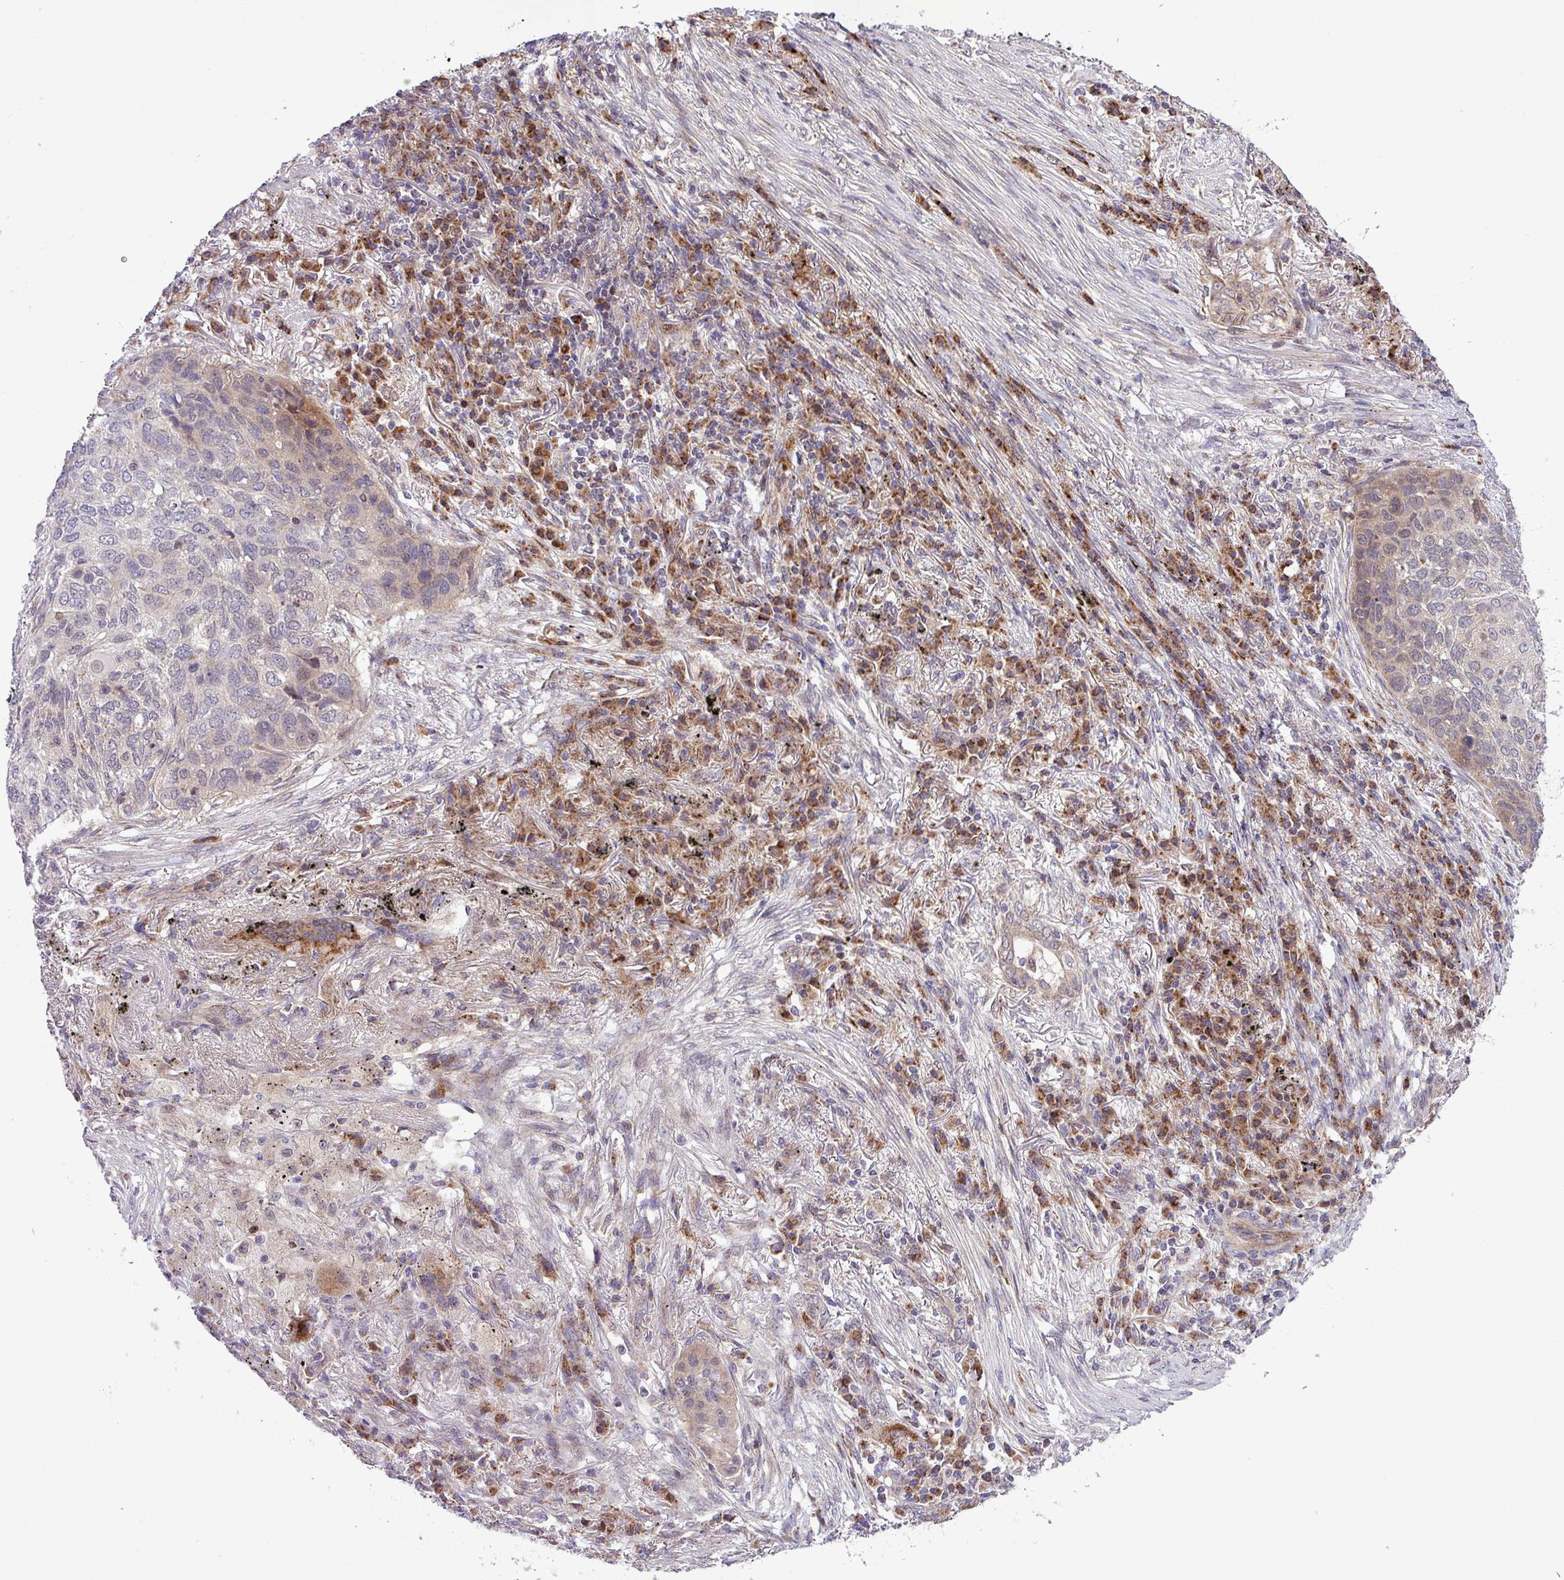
{"staining": {"intensity": "weak", "quantity": "<25%", "location": "cytoplasmic/membranous"}, "tissue": "lung cancer", "cell_type": "Tumor cells", "image_type": "cancer", "snomed": [{"axis": "morphology", "description": "Squamous cell carcinoma, NOS"}, {"axis": "topography", "description": "Lung"}], "caption": "Immunohistochemical staining of human squamous cell carcinoma (lung) shows no significant positivity in tumor cells. (Stains: DAB (3,3'-diaminobenzidine) immunohistochemistry (IHC) with hematoxylin counter stain, Microscopy: brightfield microscopy at high magnification).", "gene": "B3GNT9", "patient": {"sex": "female", "age": 63}}